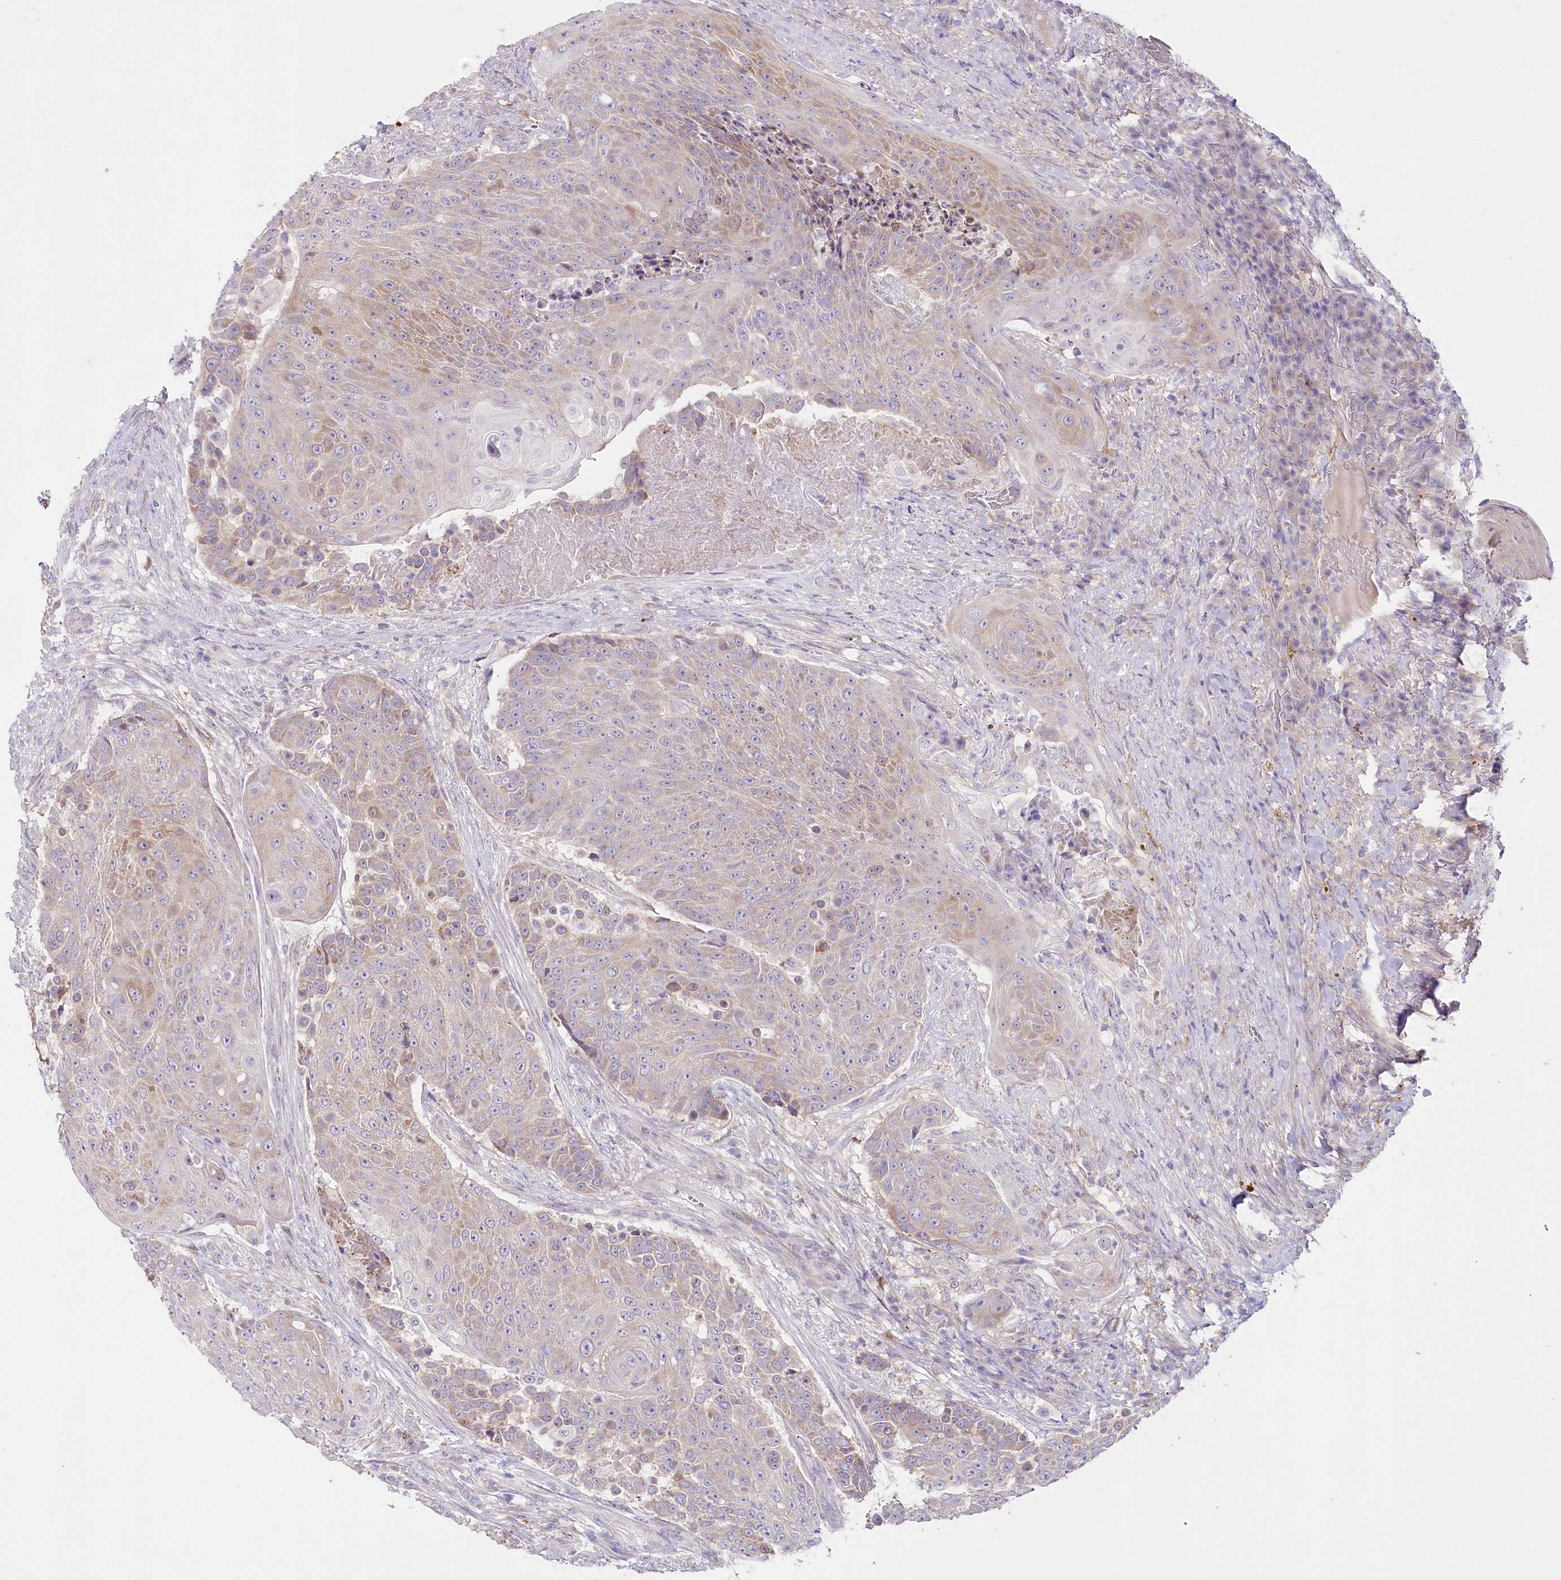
{"staining": {"intensity": "weak", "quantity": "25%-75%", "location": "cytoplasmic/membranous"}, "tissue": "urothelial cancer", "cell_type": "Tumor cells", "image_type": "cancer", "snomed": [{"axis": "morphology", "description": "Urothelial carcinoma, High grade"}, {"axis": "topography", "description": "Urinary bladder"}], "caption": "Urothelial carcinoma (high-grade) stained with DAB (3,3'-diaminobenzidine) immunohistochemistry demonstrates low levels of weak cytoplasmic/membranous staining in approximately 25%-75% of tumor cells. Ihc stains the protein of interest in brown and the nuclei are stained blue.", "gene": "MYOZ1", "patient": {"sex": "female", "age": 63}}